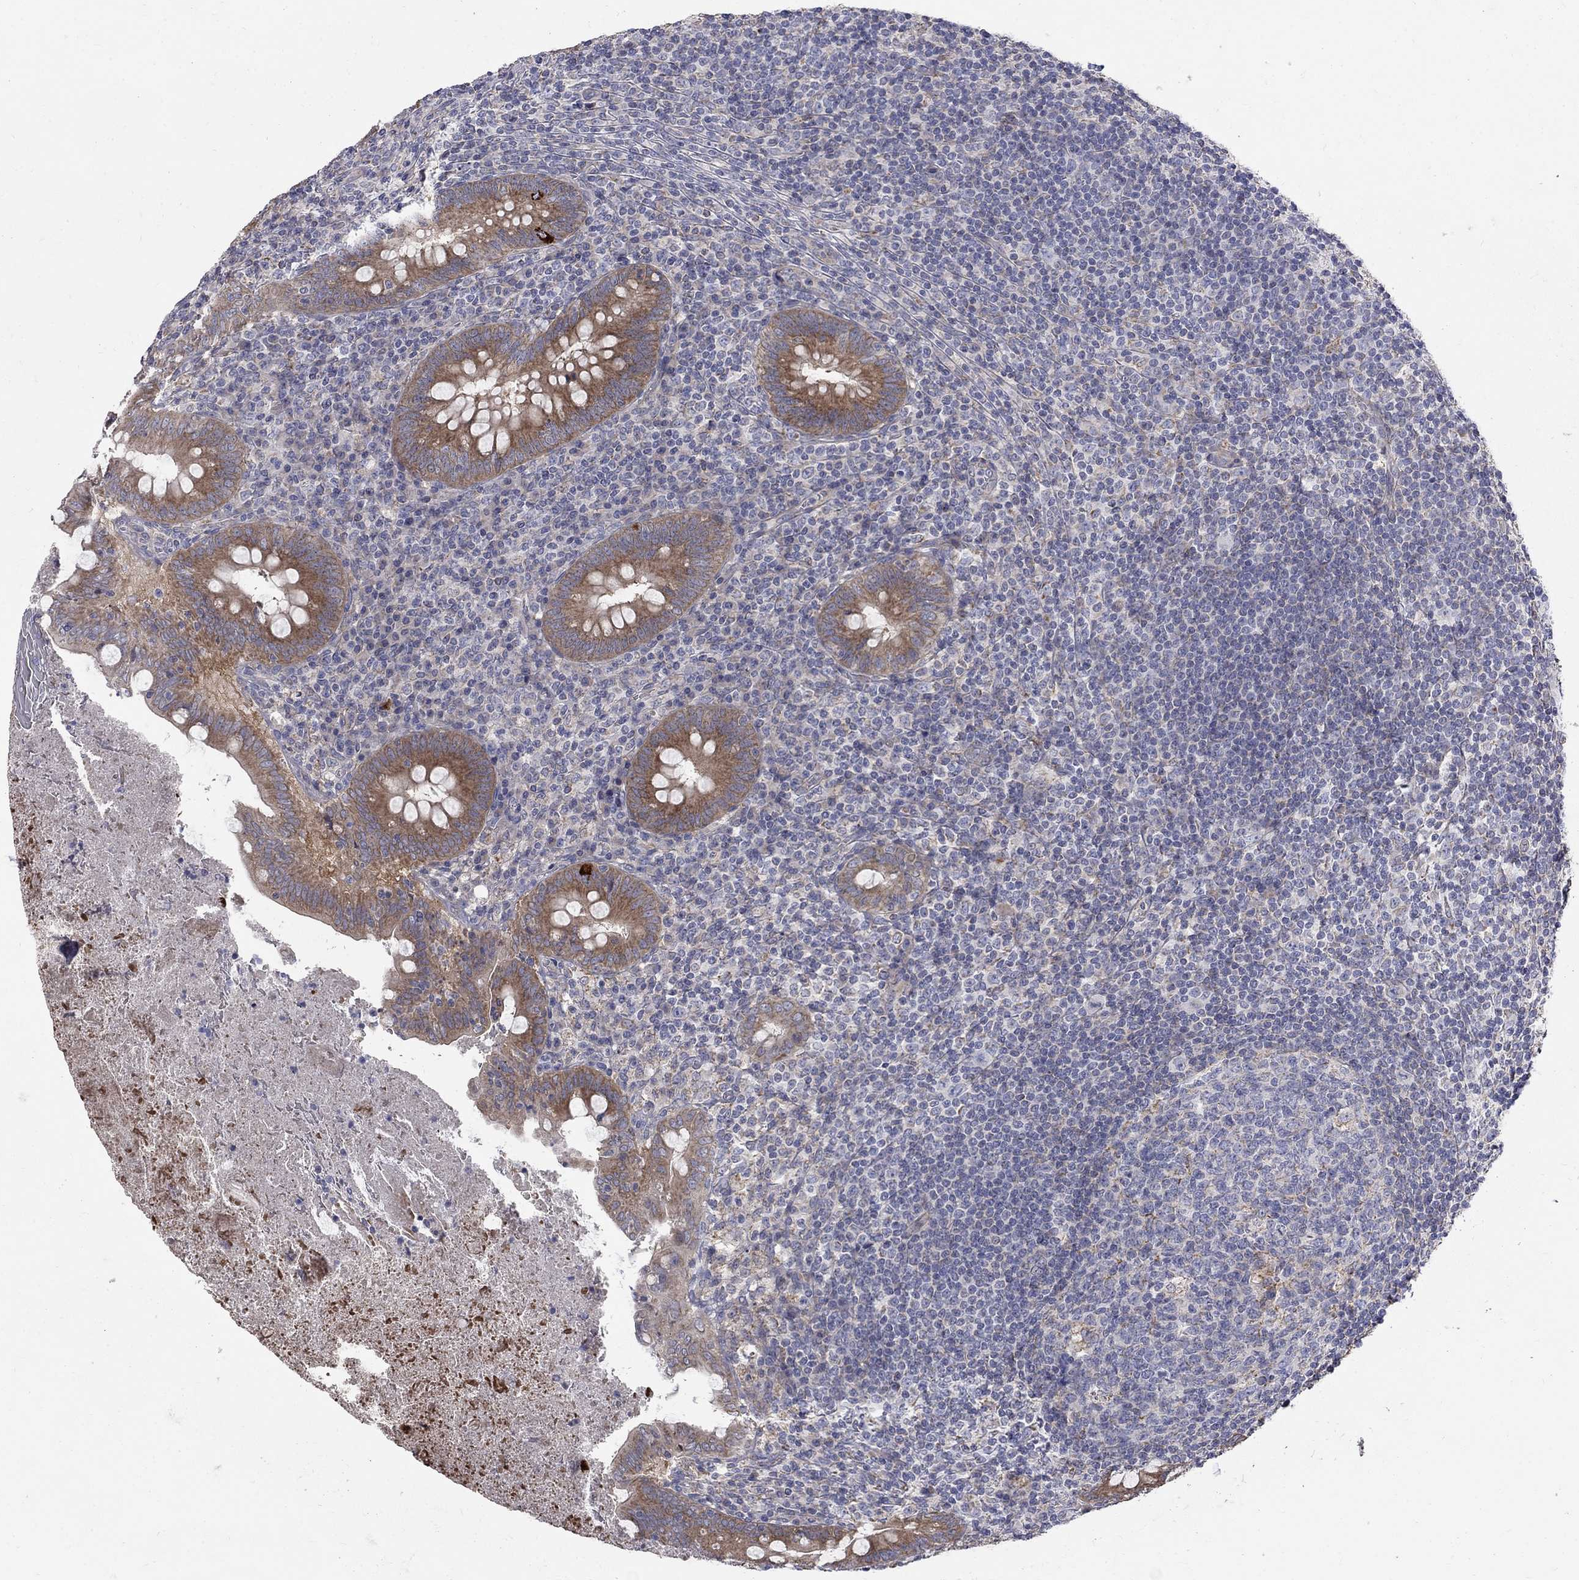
{"staining": {"intensity": "moderate", "quantity": ">75%", "location": "cytoplasmic/membranous"}, "tissue": "appendix", "cell_type": "Glandular cells", "image_type": "normal", "snomed": [{"axis": "morphology", "description": "Normal tissue, NOS"}, {"axis": "topography", "description": "Appendix"}], "caption": "Brown immunohistochemical staining in benign human appendix displays moderate cytoplasmic/membranous staining in about >75% of glandular cells. (DAB (3,3'-diaminobenzidine) IHC, brown staining for protein, blue staining for nuclei).", "gene": "SH2B1", "patient": {"sex": "male", "age": 47}}